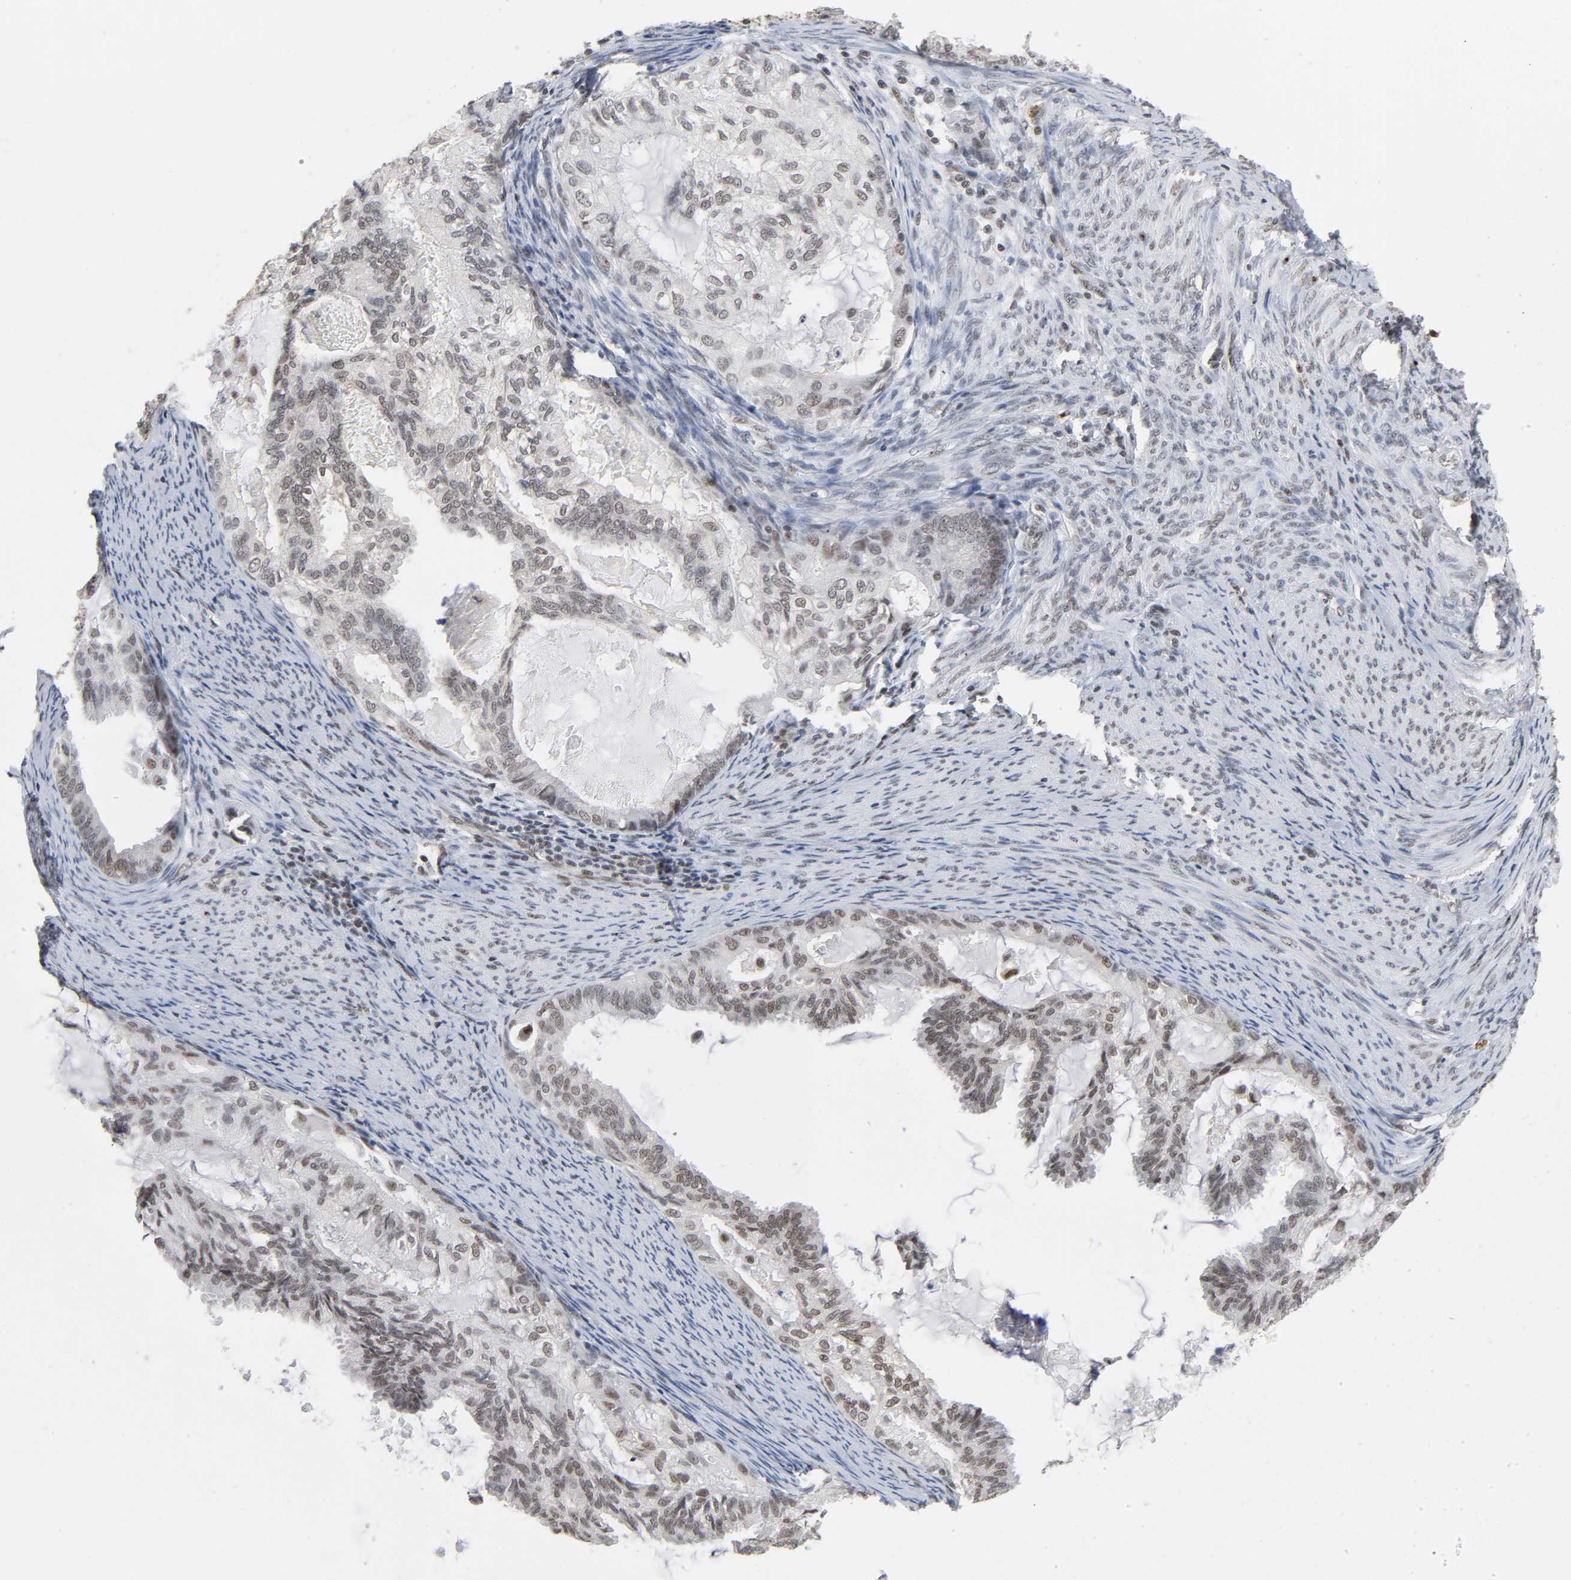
{"staining": {"intensity": "moderate", "quantity": ">75%", "location": "nuclear"}, "tissue": "cervical cancer", "cell_type": "Tumor cells", "image_type": "cancer", "snomed": [{"axis": "morphology", "description": "Normal tissue, NOS"}, {"axis": "morphology", "description": "Adenocarcinoma, NOS"}, {"axis": "topography", "description": "Cervix"}, {"axis": "topography", "description": "Endometrium"}], "caption": "Moderate nuclear protein staining is present in about >75% of tumor cells in cervical cancer (adenocarcinoma).", "gene": "SUMO1", "patient": {"sex": "female", "age": 86}}